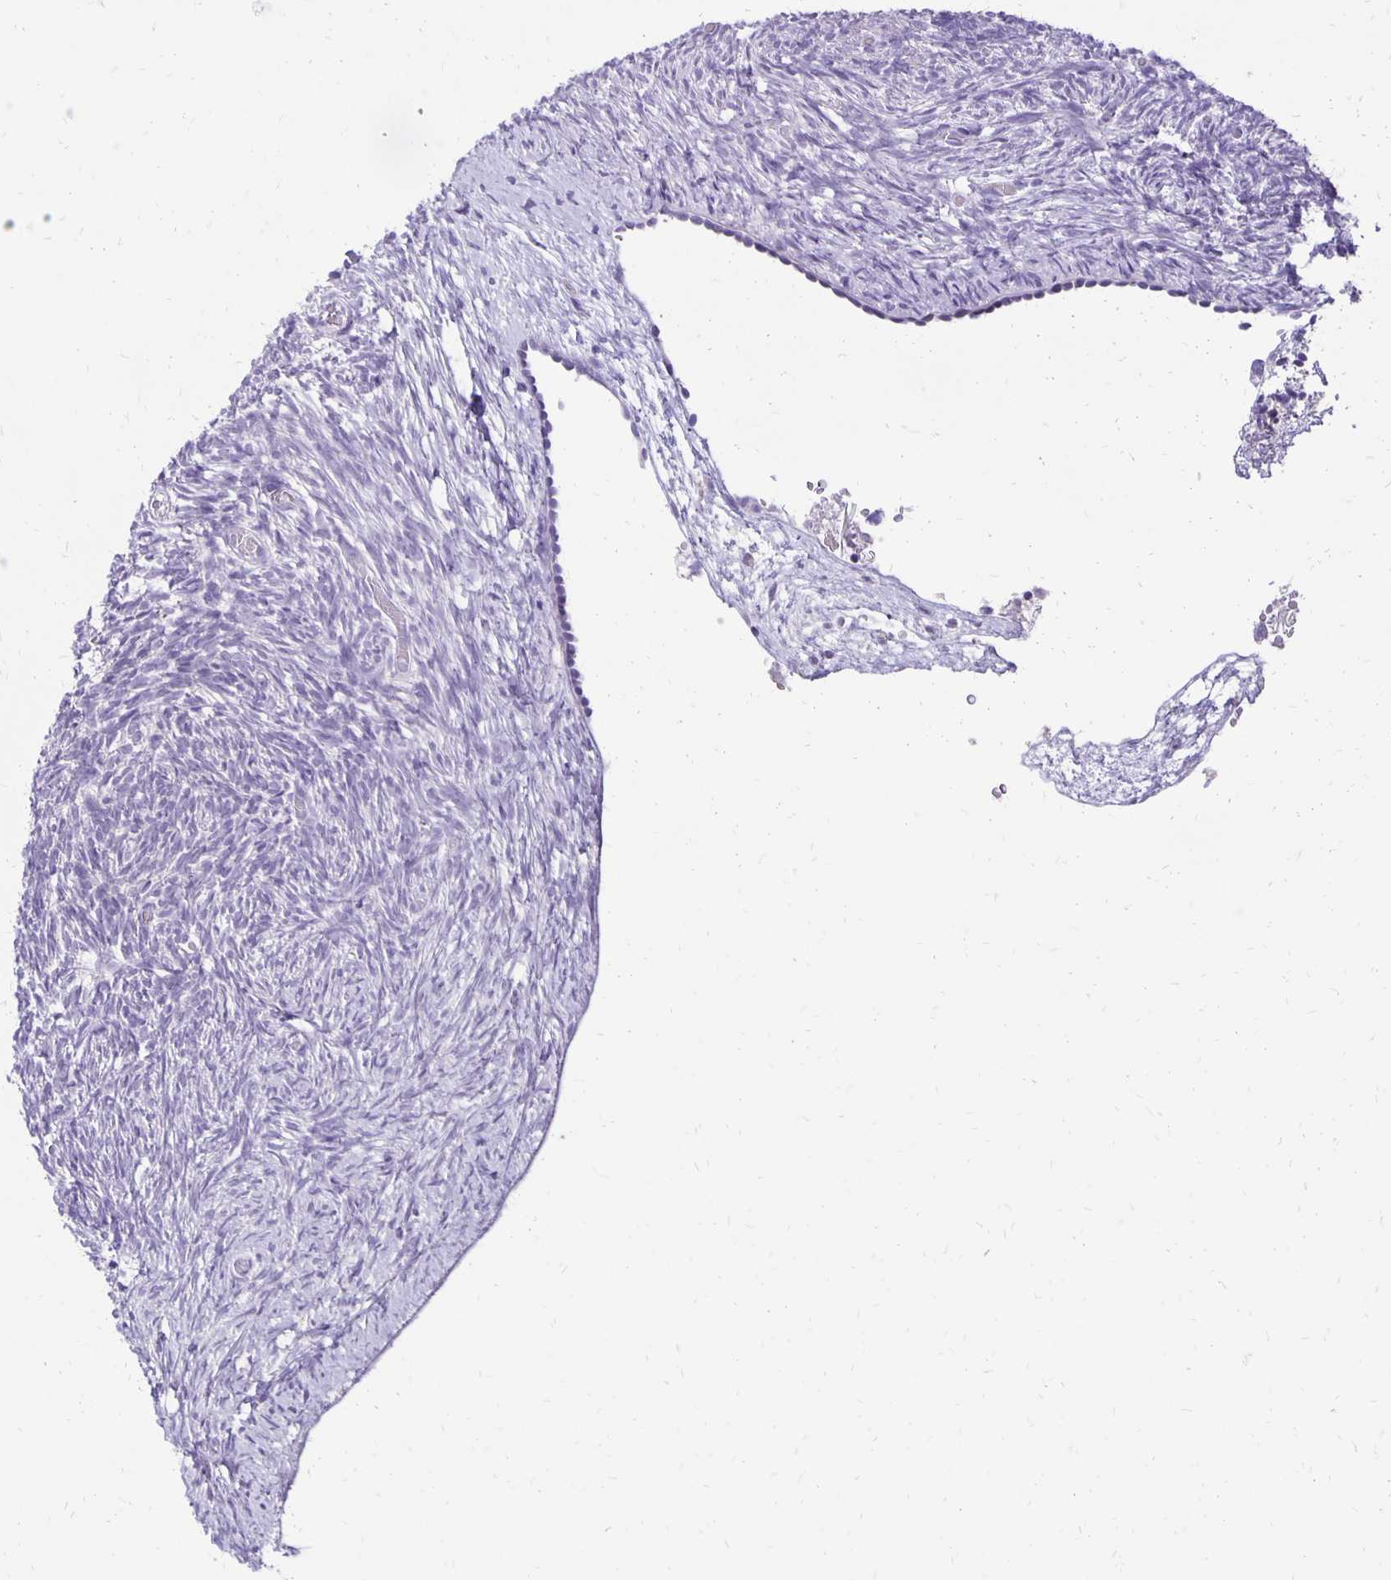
{"staining": {"intensity": "negative", "quantity": "none", "location": "none"}, "tissue": "ovary", "cell_type": "Ovarian stroma cells", "image_type": "normal", "snomed": [{"axis": "morphology", "description": "Normal tissue, NOS"}, {"axis": "topography", "description": "Ovary"}], "caption": "Immunohistochemistry (IHC) of unremarkable ovary reveals no positivity in ovarian stroma cells.", "gene": "ANKRD45", "patient": {"sex": "female", "age": 39}}